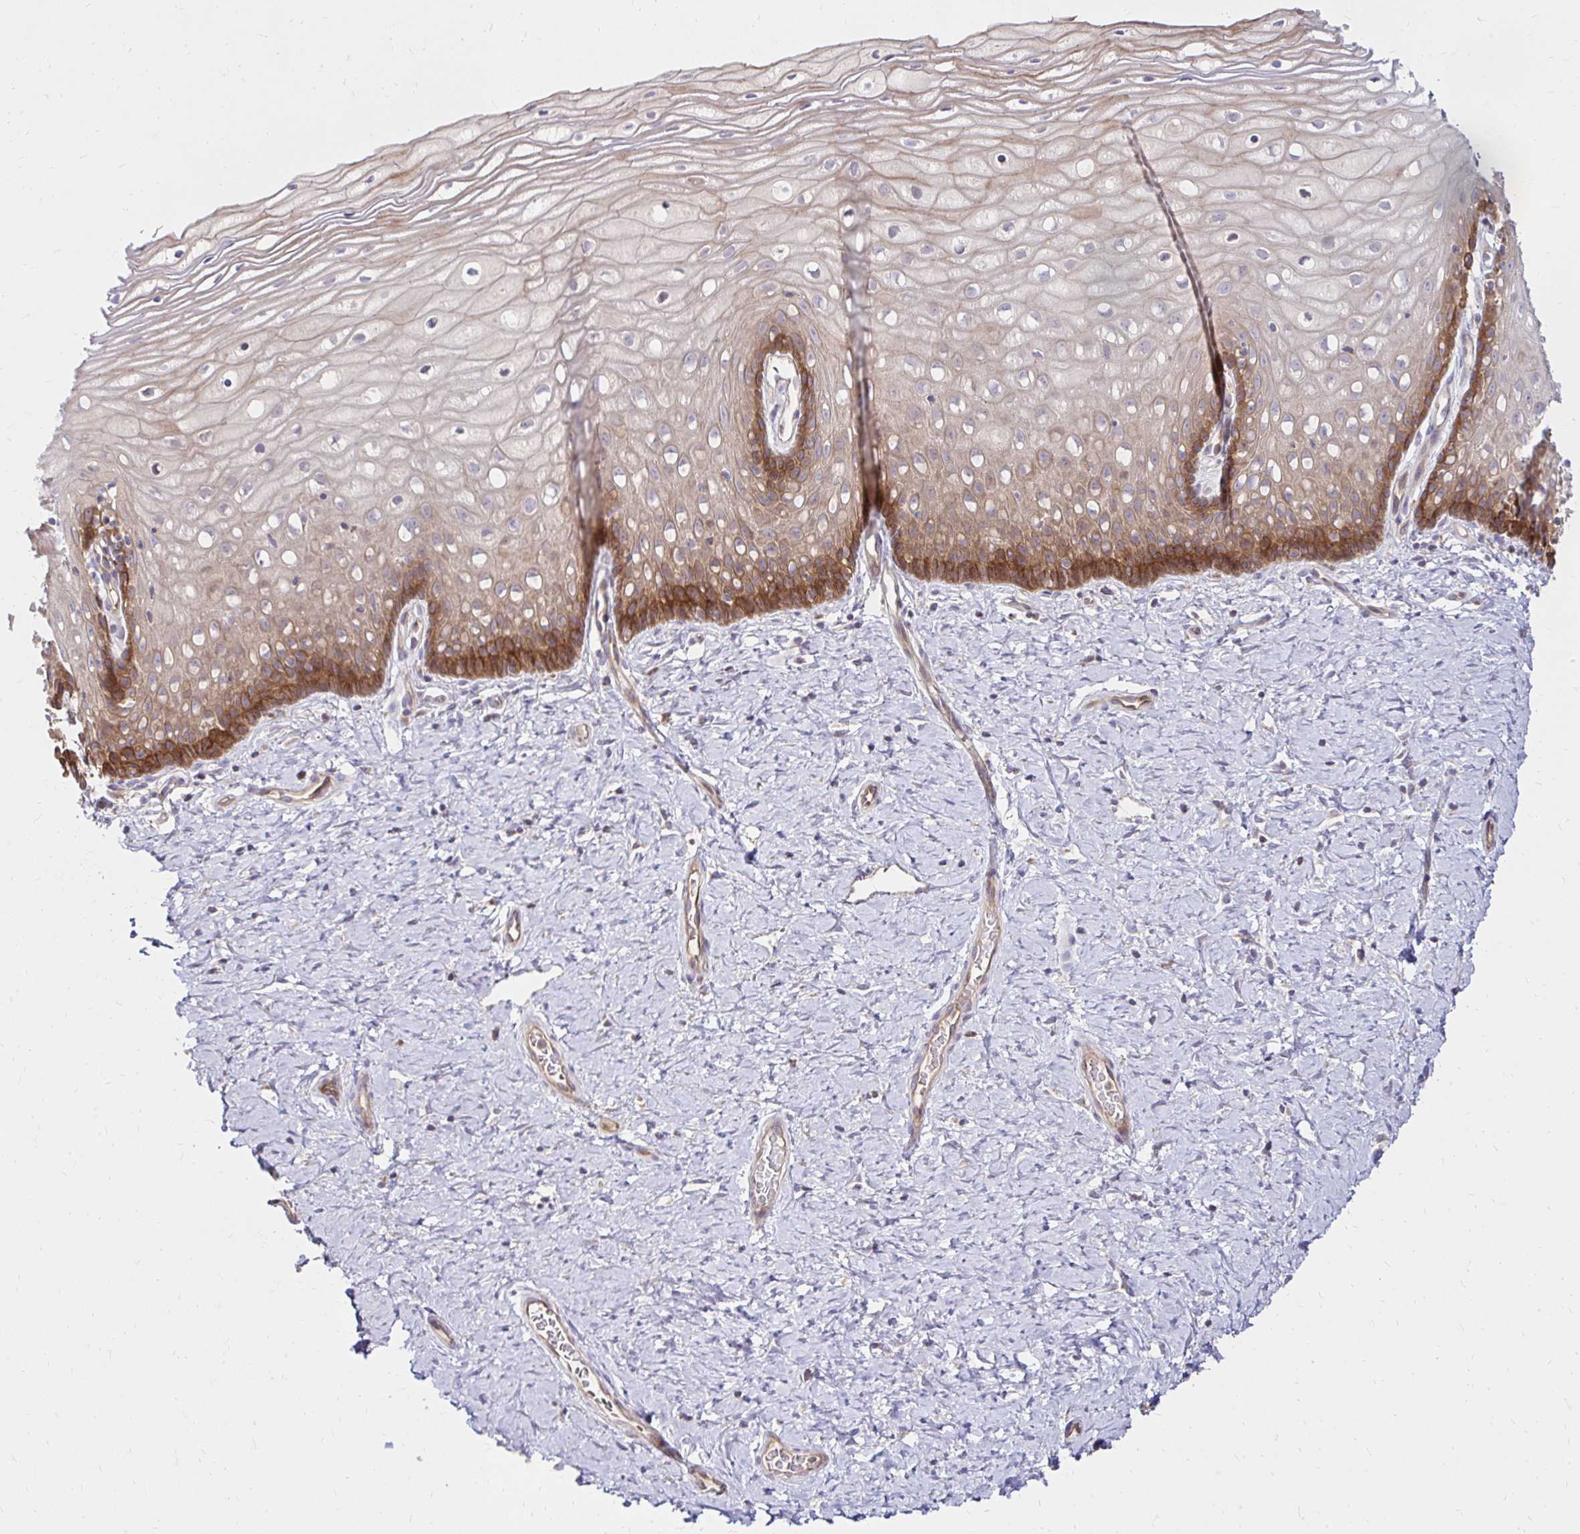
{"staining": {"intensity": "moderate", "quantity": ">75%", "location": "cytoplasmic/membranous"}, "tissue": "cervix", "cell_type": "Glandular cells", "image_type": "normal", "snomed": [{"axis": "morphology", "description": "Normal tissue, NOS"}, {"axis": "topography", "description": "Cervix"}], "caption": "Protein expression analysis of normal cervix reveals moderate cytoplasmic/membranous positivity in approximately >75% of glandular cells.", "gene": "ITGA2", "patient": {"sex": "female", "age": 37}}